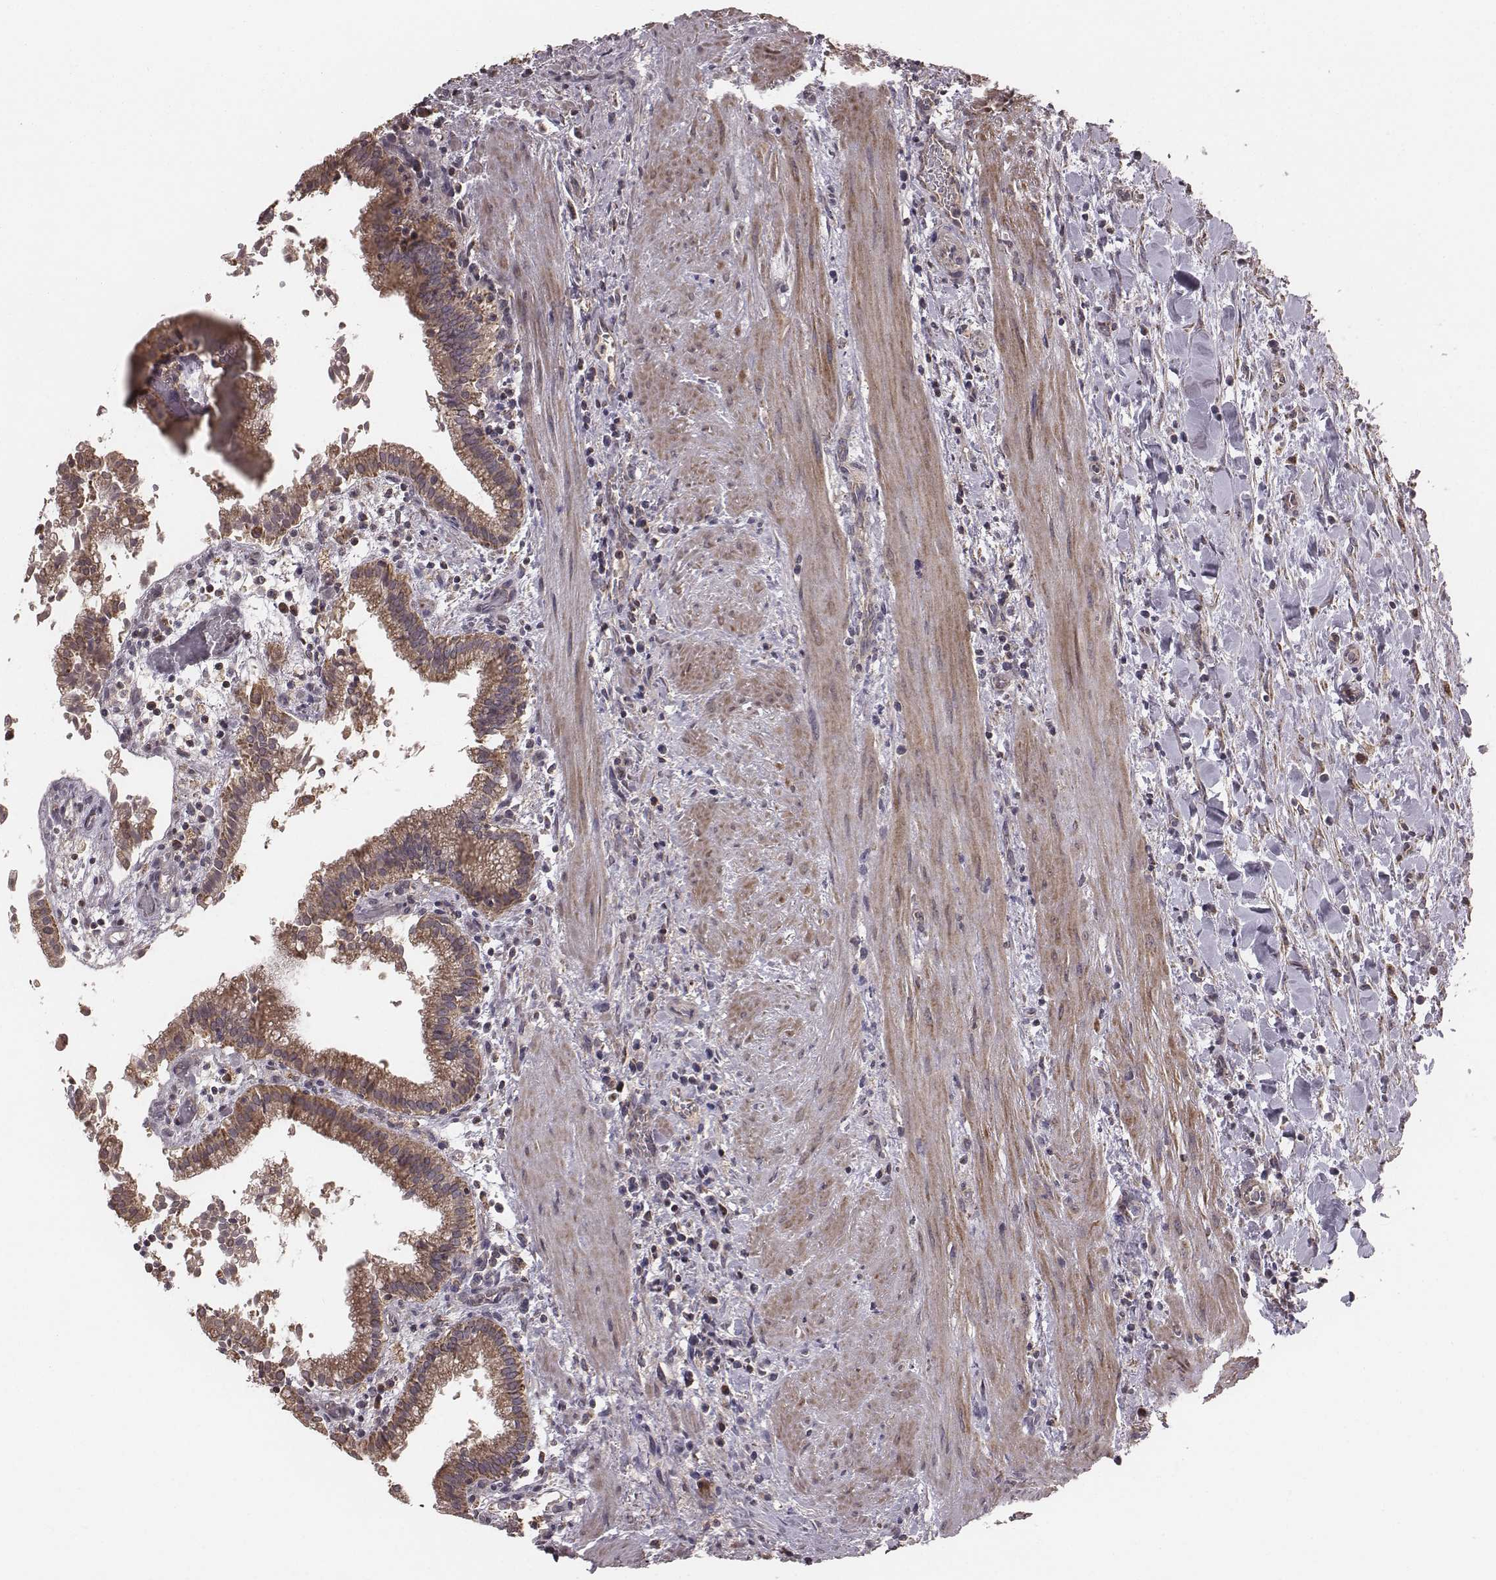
{"staining": {"intensity": "strong", "quantity": ">75%", "location": "cytoplasmic/membranous"}, "tissue": "gallbladder", "cell_type": "Glandular cells", "image_type": "normal", "snomed": [{"axis": "morphology", "description": "Normal tissue, NOS"}, {"axis": "topography", "description": "Gallbladder"}], "caption": "Normal gallbladder was stained to show a protein in brown. There is high levels of strong cytoplasmic/membranous positivity in approximately >75% of glandular cells. The staining was performed using DAB, with brown indicating positive protein expression. Nuclei are stained blue with hematoxylin.", "gene": "PDCD2L", "patient": {"sex": "male", "age": 42}}